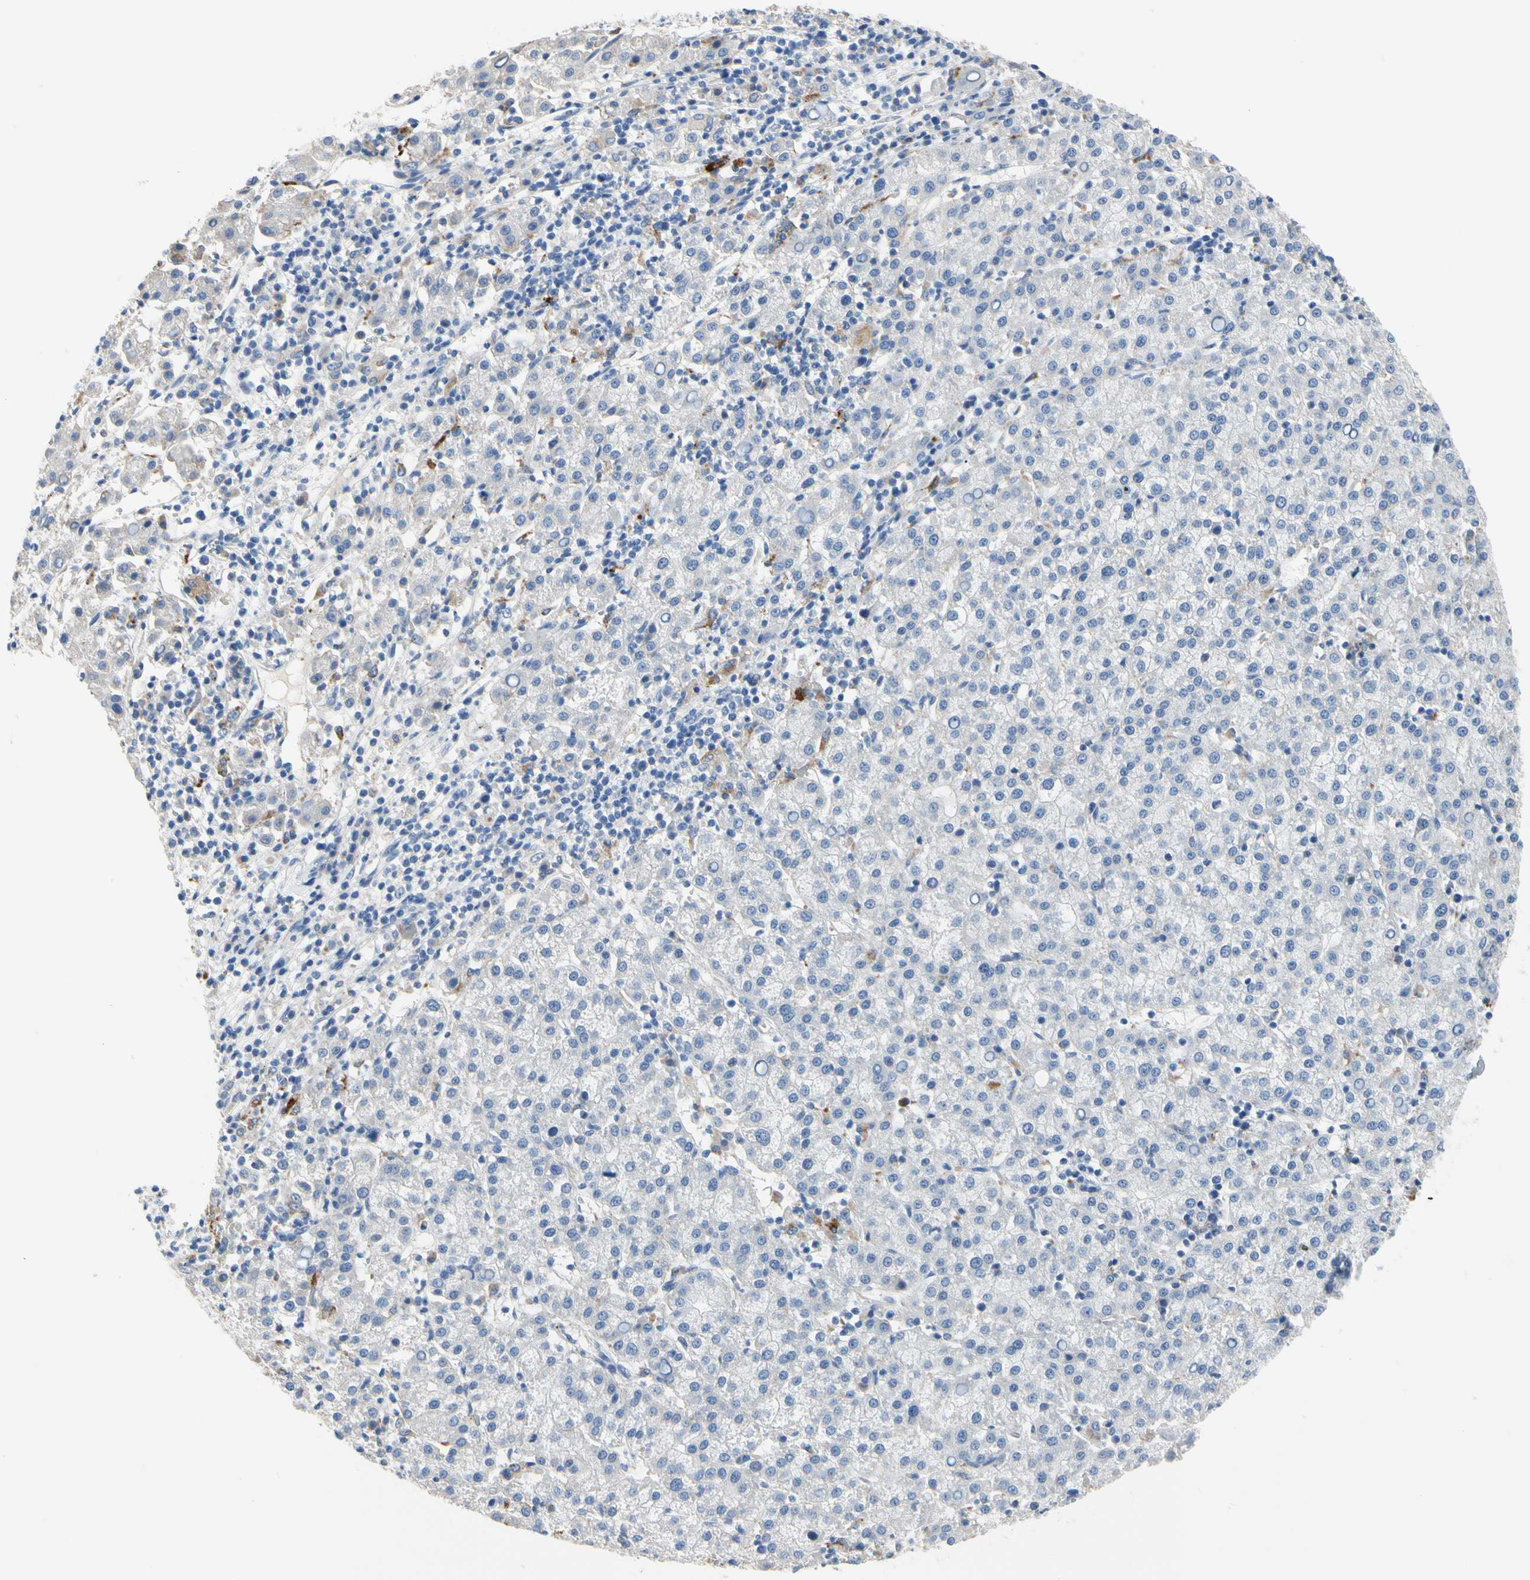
{"staining": {"intensity": "weak", "quantity": "<25%", "location": "cytoplasmic/membranous"}, "tissue": "liver cancer", "cell_type": "Tumor cells", "image_type": "cancer", "snomed": [{"axis": "morphology", "description": "Carcinoma, Hepatocellular, NOS"}, {"axis": "topography", "description": "Liver"}], "caption": "Liver cancer was stained to show a protein in brown. There is no significant staining in tumor cells.", "gene": "RETSAT", "patient": {"sex": "female", "age": 58}}